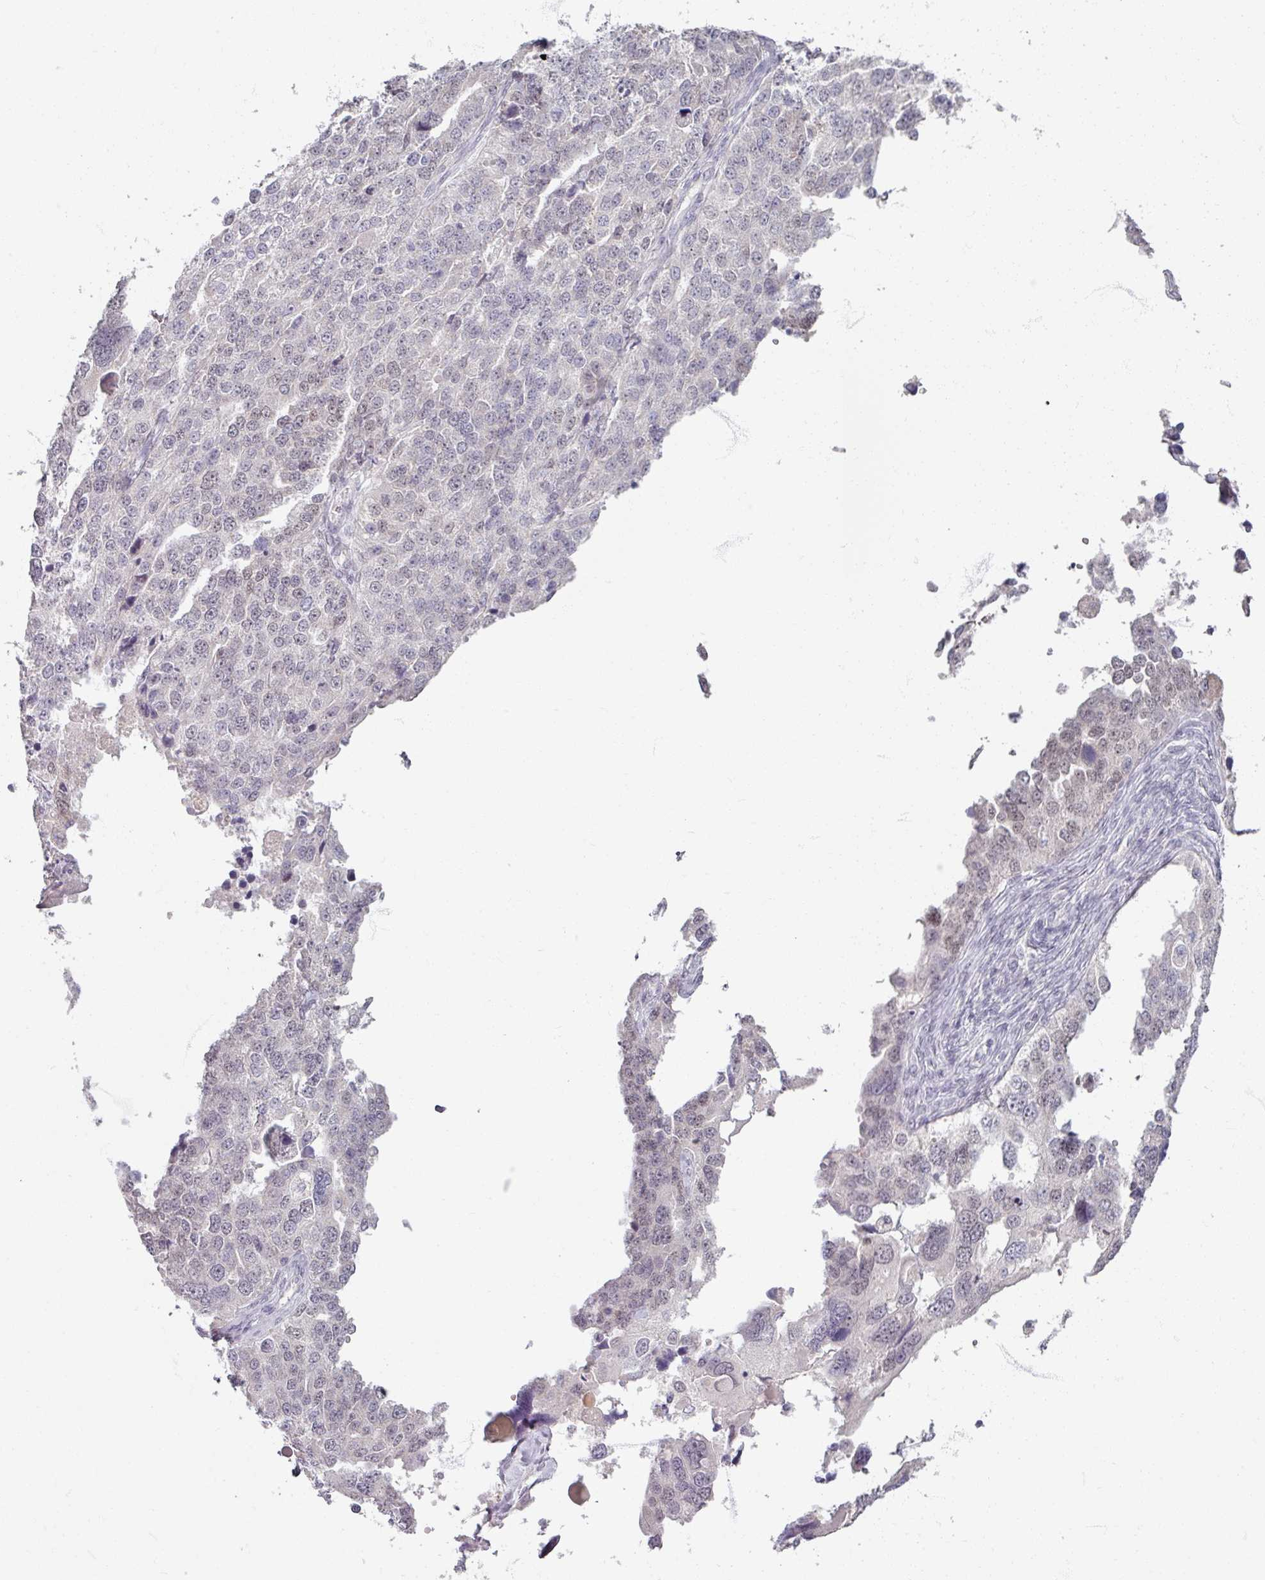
{"staining": {"intensity": "negative", "quantity": "none", "location": "none"}, "tissue": "ovarian cancer", "cell_type": "Tumor cells", "image_type": "cancer", "snomed": [{"axis": "morphology", "description": "Cystadenocarcinoma, serous, NOS"}, {"axis": "topography", "description": "Ovary"}], "caption": "Tumor cells show no significant expression in serous cystadenocarcinoma (ovarian). (Immunohistochemistry (ihc), brightfield microscopy, high magnification).", "gene": "SOX11", "patient": {"sex": "female", "age": 76}}